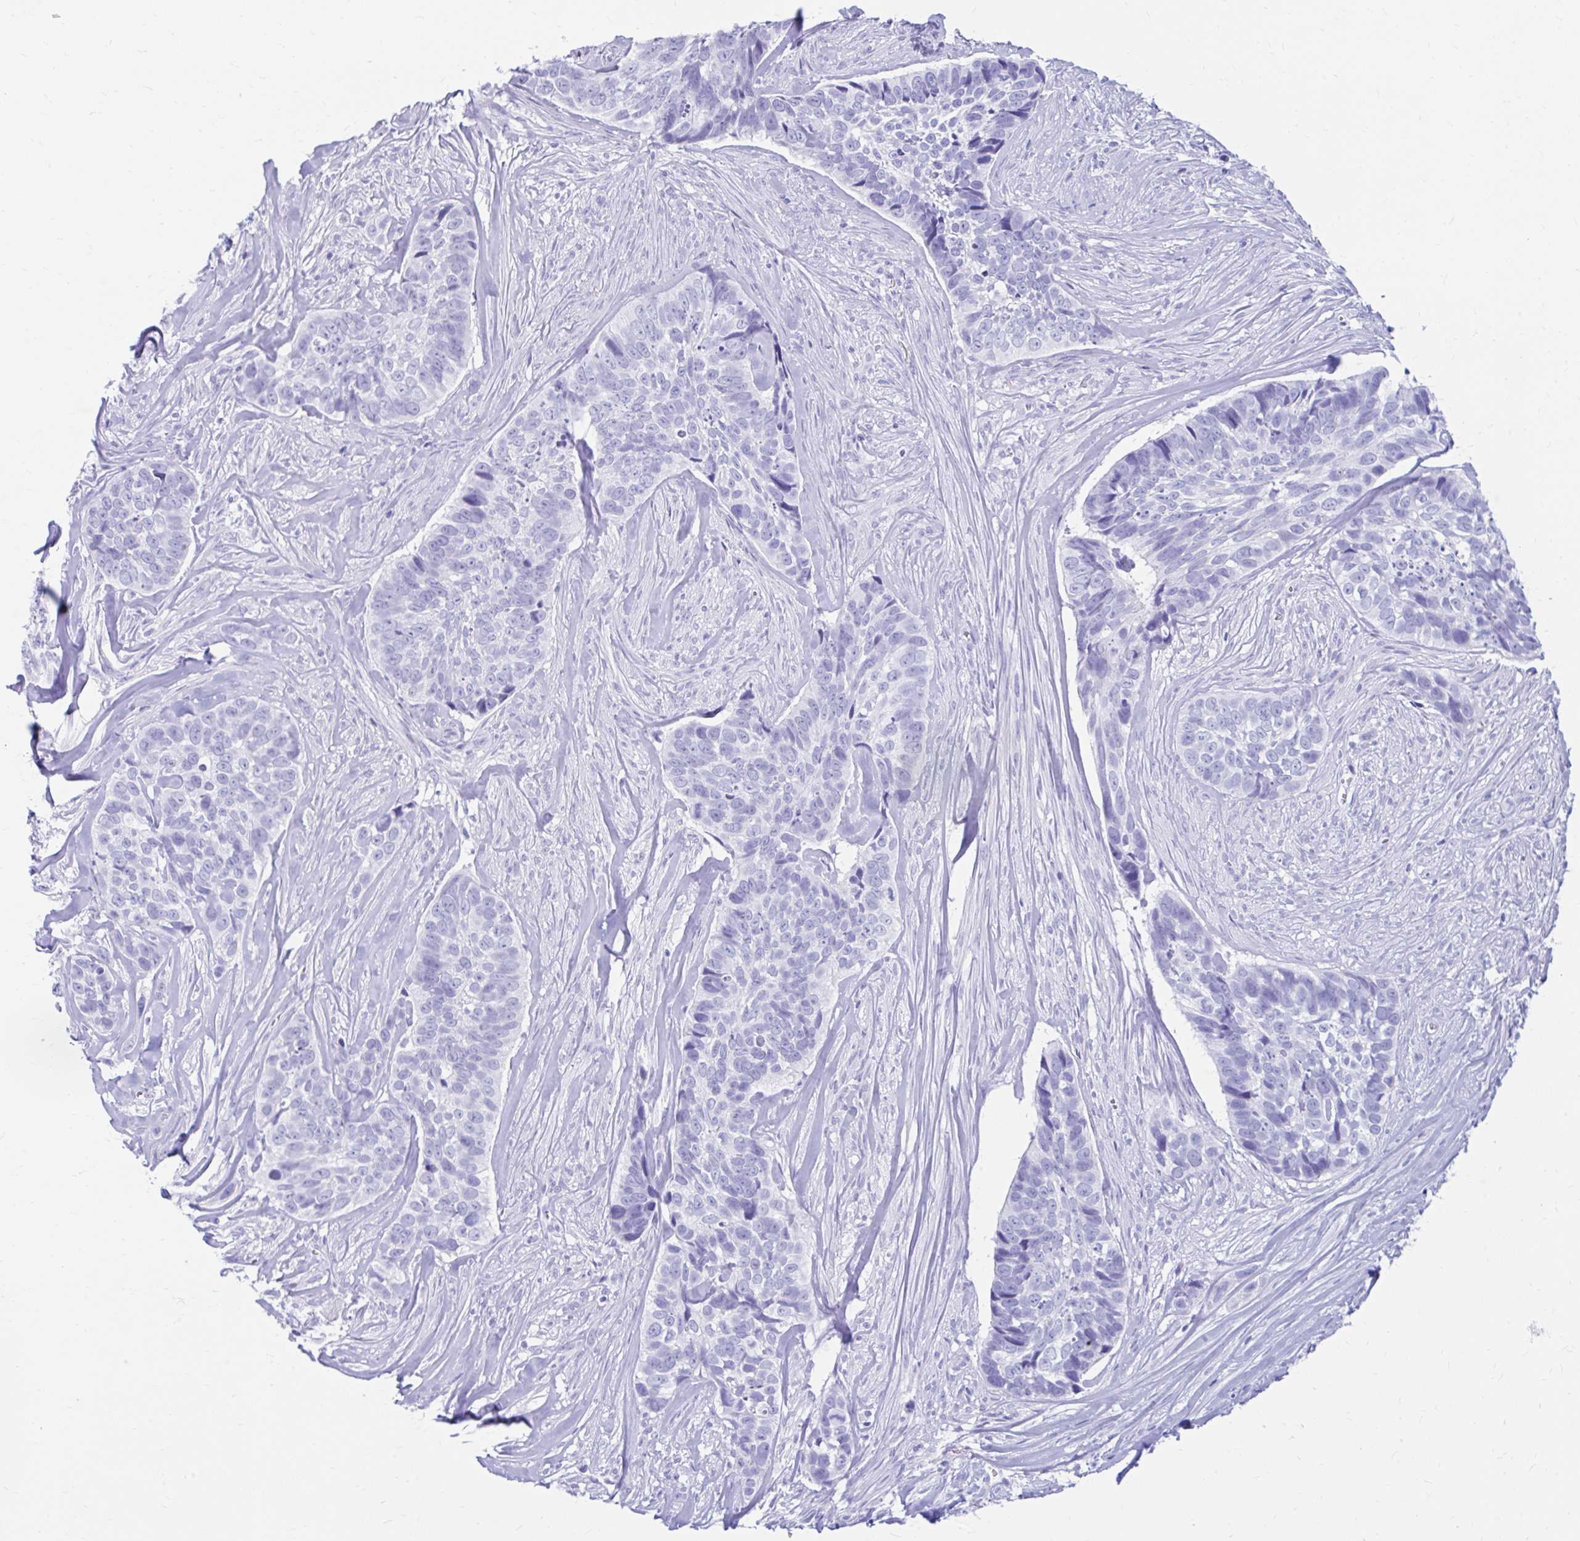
{"staining": {"intensity": "negative", "quantity": "none", "location": "none"}, "tissue": "skin cancer", "cell_type": "Tumor cells", "image_type": "cancer", "snomed": [{"axis": "morphology", "description": "Basal cell carcinoma"}, {"axis": "topography", "description": "Skin"}], "caption": "This is an IHC histopathology image of skin cancer. There is no positivity in tumor cells.", "gene": "NSG2", "patient": {"sex": "female", "age": 82}}